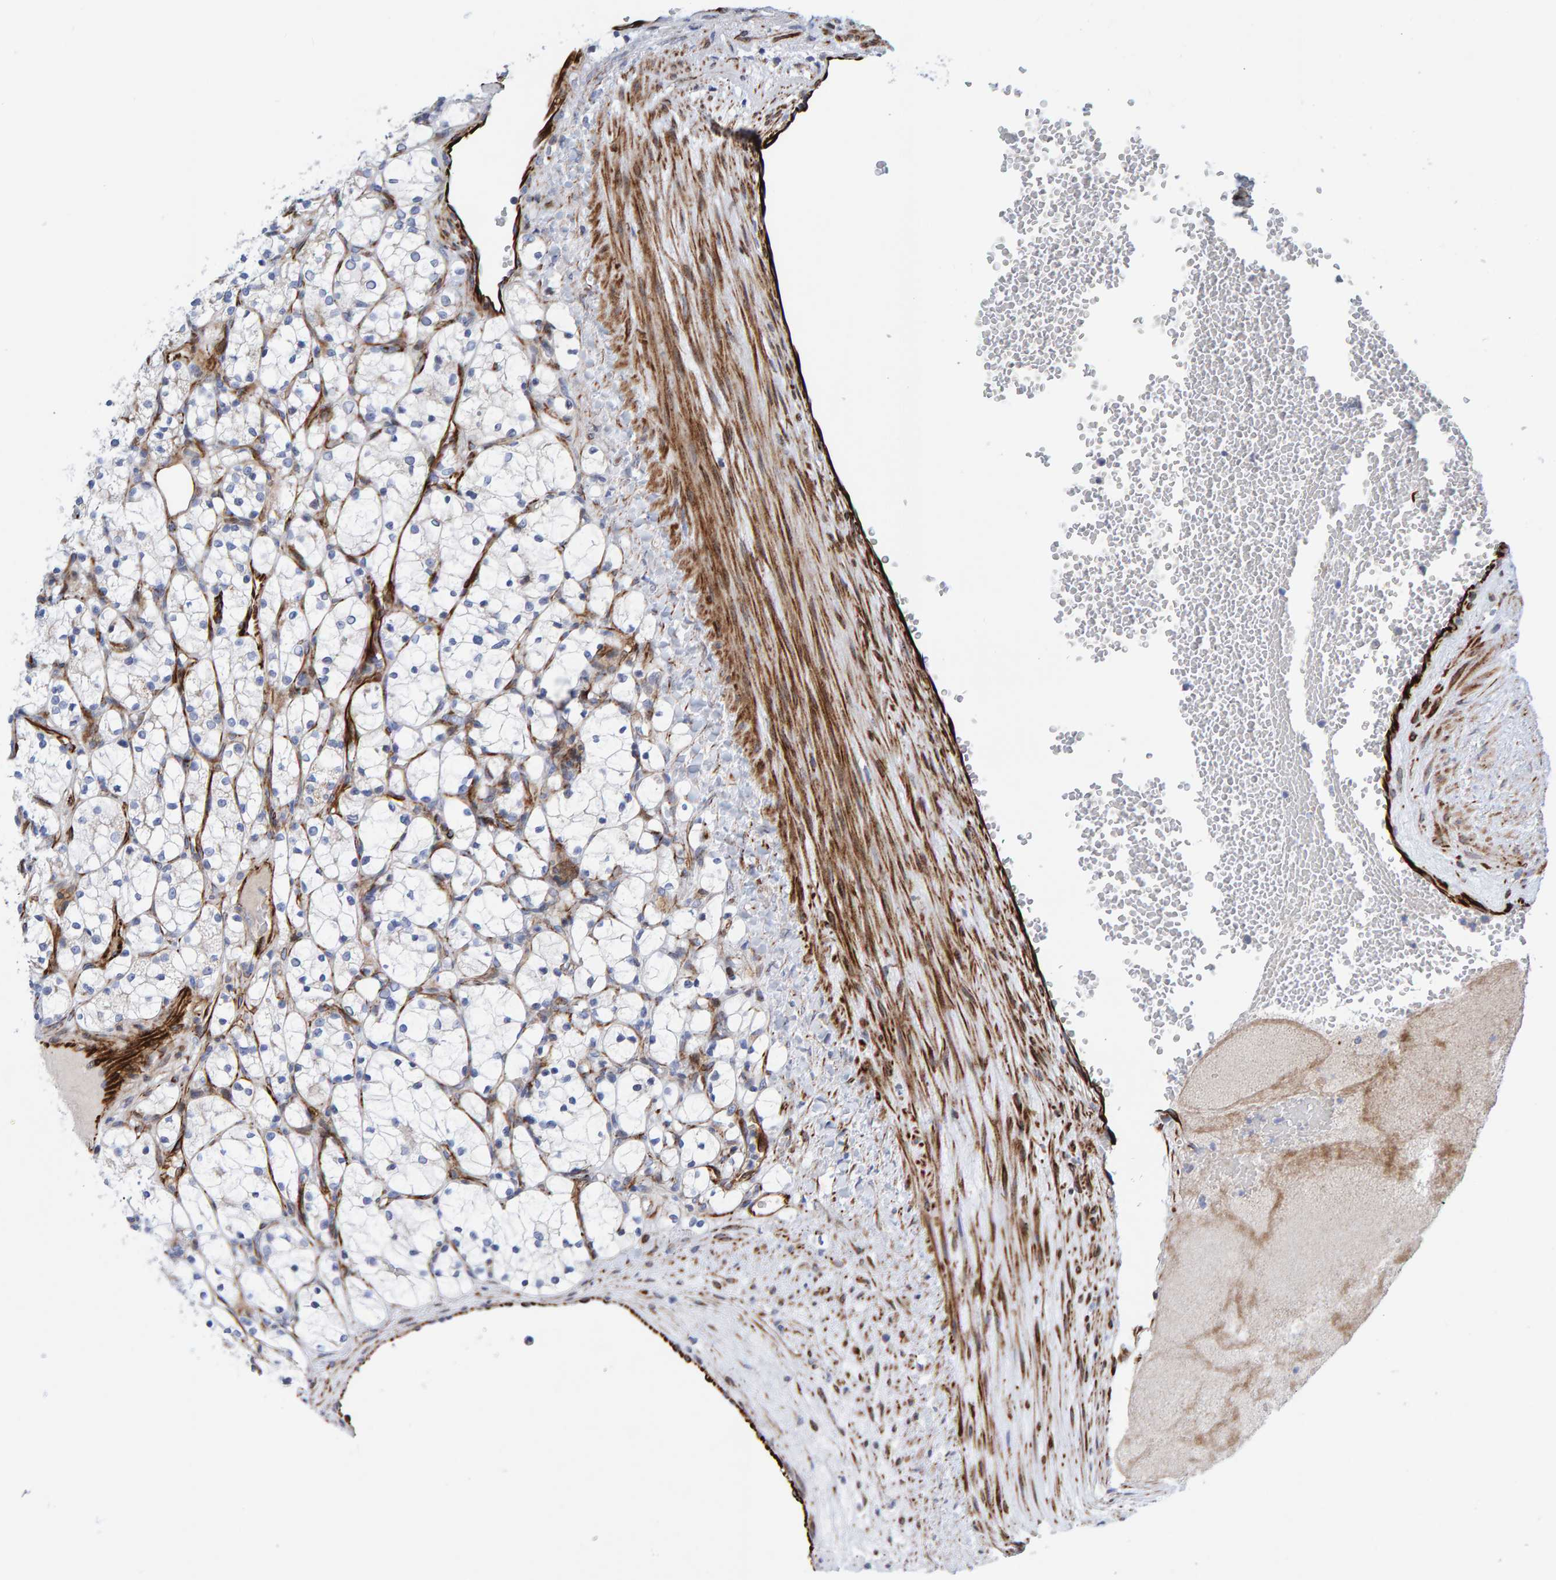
{"staining": {"intensity": "negative", "quantity": "none", "location": "none"}, "tissue": "renal cancer", "cell_type": "Tumor cells", "image_type": "cancer", "snomed": [{"axis": "morphology", "description": "Adenocarcinoma, NOS"}, {"axis": "topography", "description": "Kidney"}], "caption": "Tumor cells show no significant staining in renal cancer (adenocarcinoma).", "gene": "POLG2", "patient": {"sex": "female", "age": 69}}